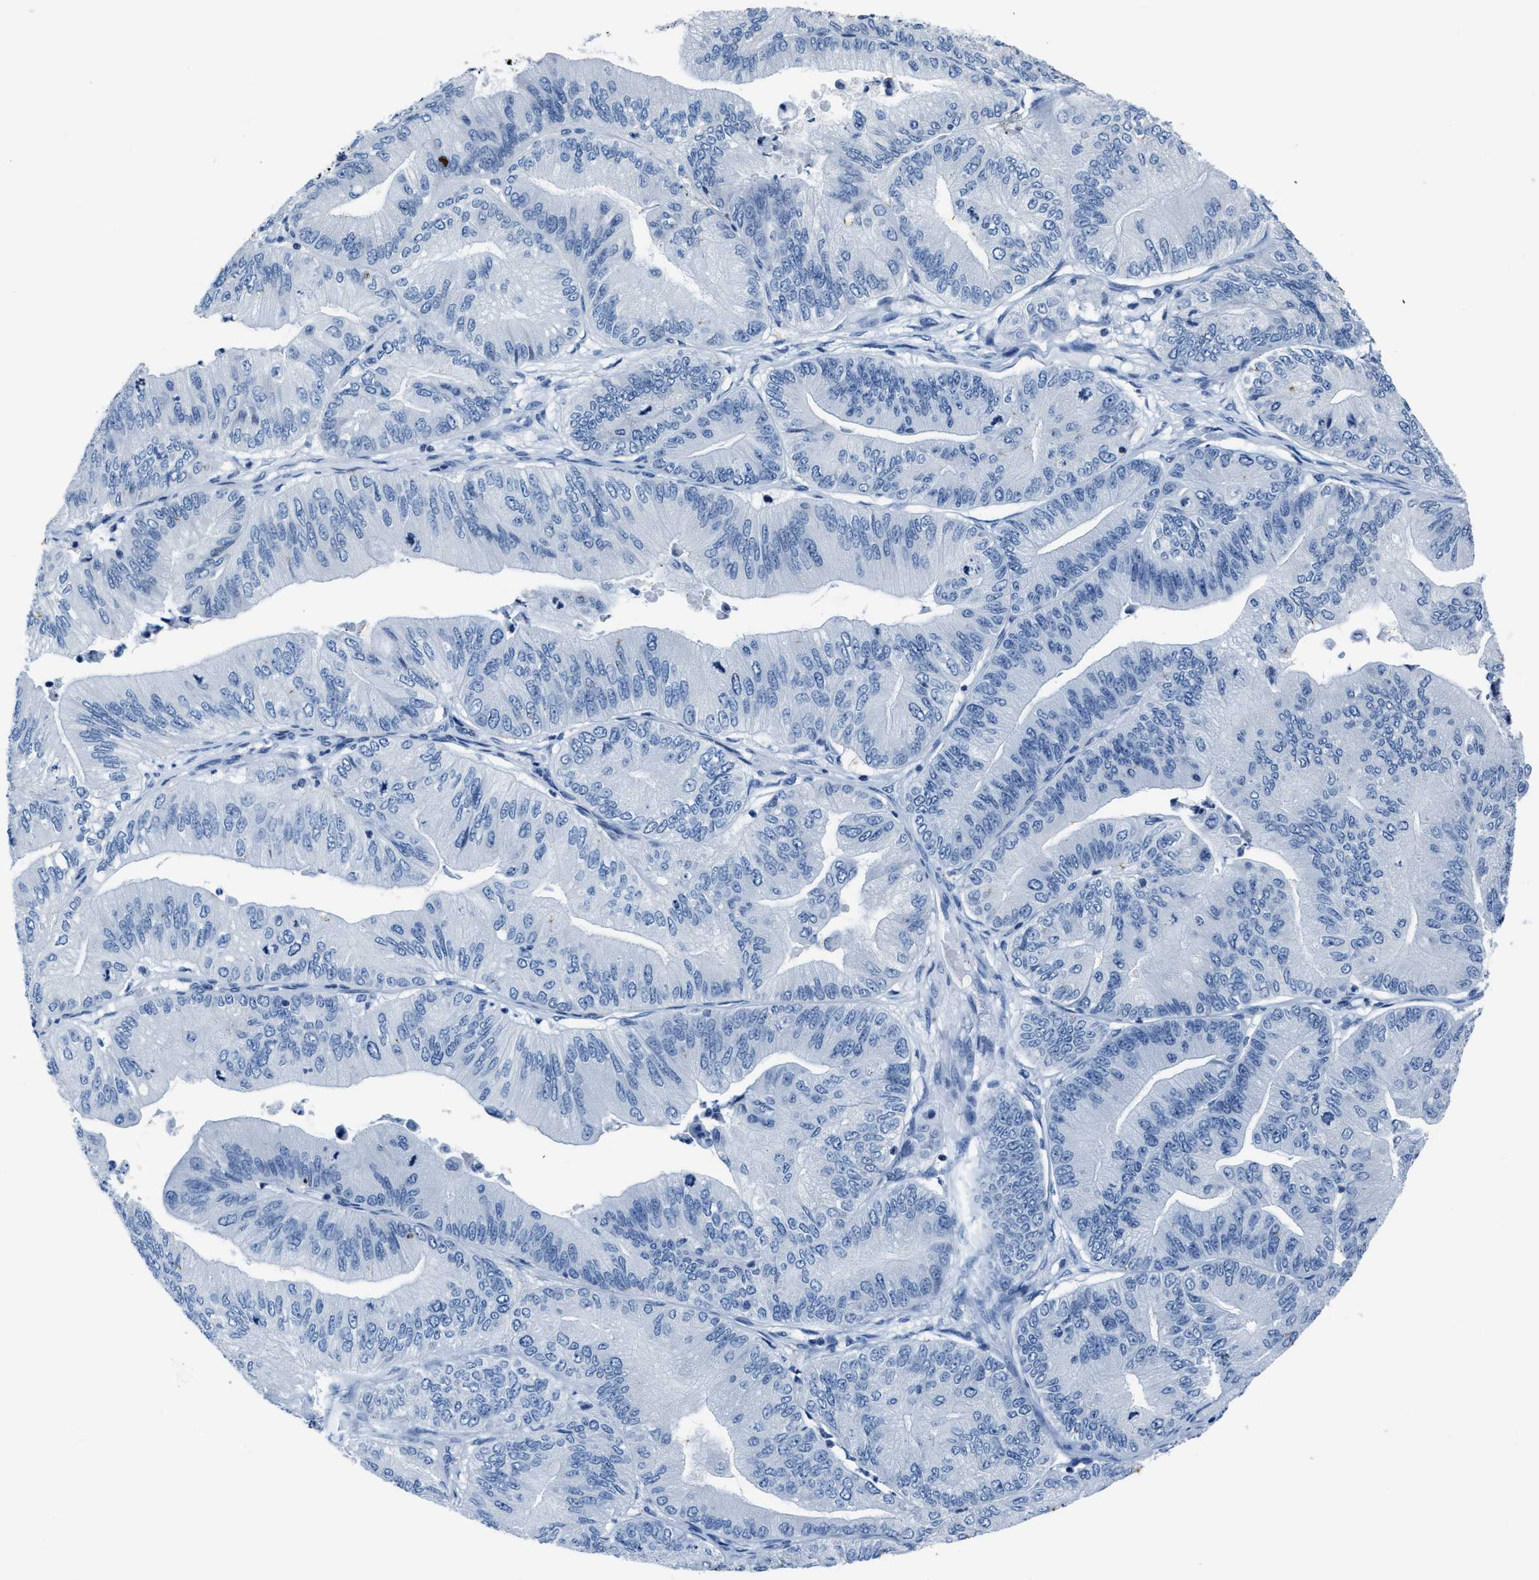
{"staining": {"intensity": "negative", "quantity": "none", "location": "none"}, "tissue": "ovarian cancer", "cell_type": "Tumor cells", "image_type": "cancer", "snomed": [{"axis": "morphology", "description": "Cystadenocarcinoma, mucinous, NOS"}, {"axis": "topography", "description": "Ovary"}], "caption": "DAB (3,3'-diaminobenzidine) immunohistochemical staining of human mucinous cystadenocarcinoma (ovarian) shows no significant positivity in tumor cells.", "gene": "ASZ1", "patient": {"sex": "female", "age": 61}}